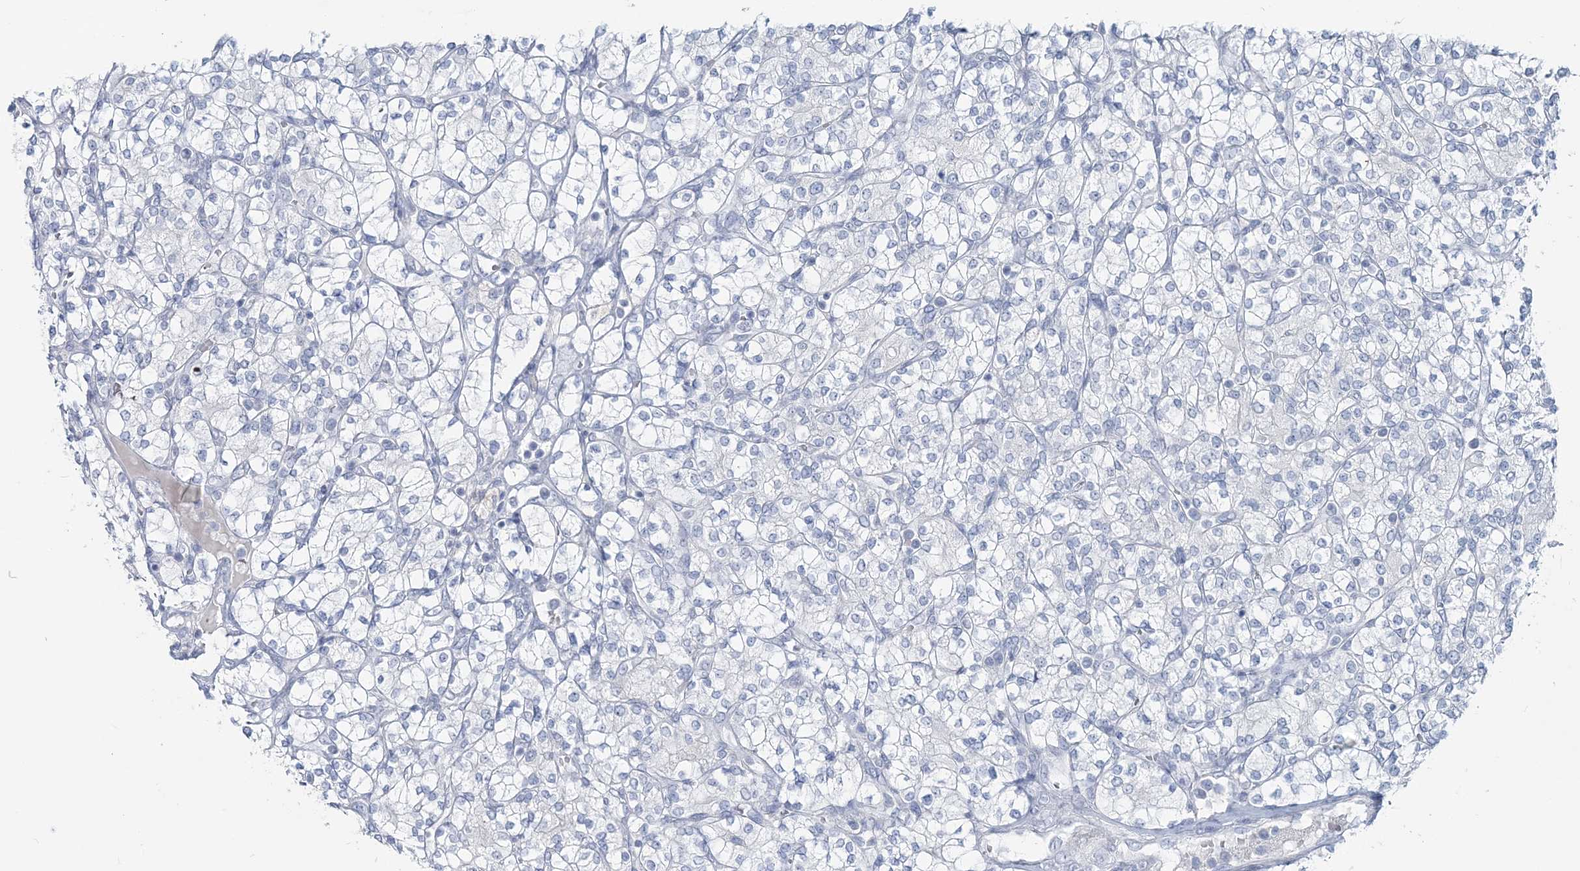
{"staining": {"intensity": "negative", "quantity": "none", "location": "none"}, "tissue": "renal cancer", "cell_type": "Tumor cells", "image_type": "cancer", "snomed": [{"axis": "morphology", "description": "Adenocarcinoma, NOS"}, {"axis": "topography", "description": "Kidney"}], "caption": "The immunohistochemistry image has no significant positivity in tumor cells of renal cancer (adenocarcinoma) tissue. (Immunohistochemistry (ihc), brightfield microscopy, high magnification).", "gene": "CYP3A4", "patient": {"sex": "male", "age": 77}}